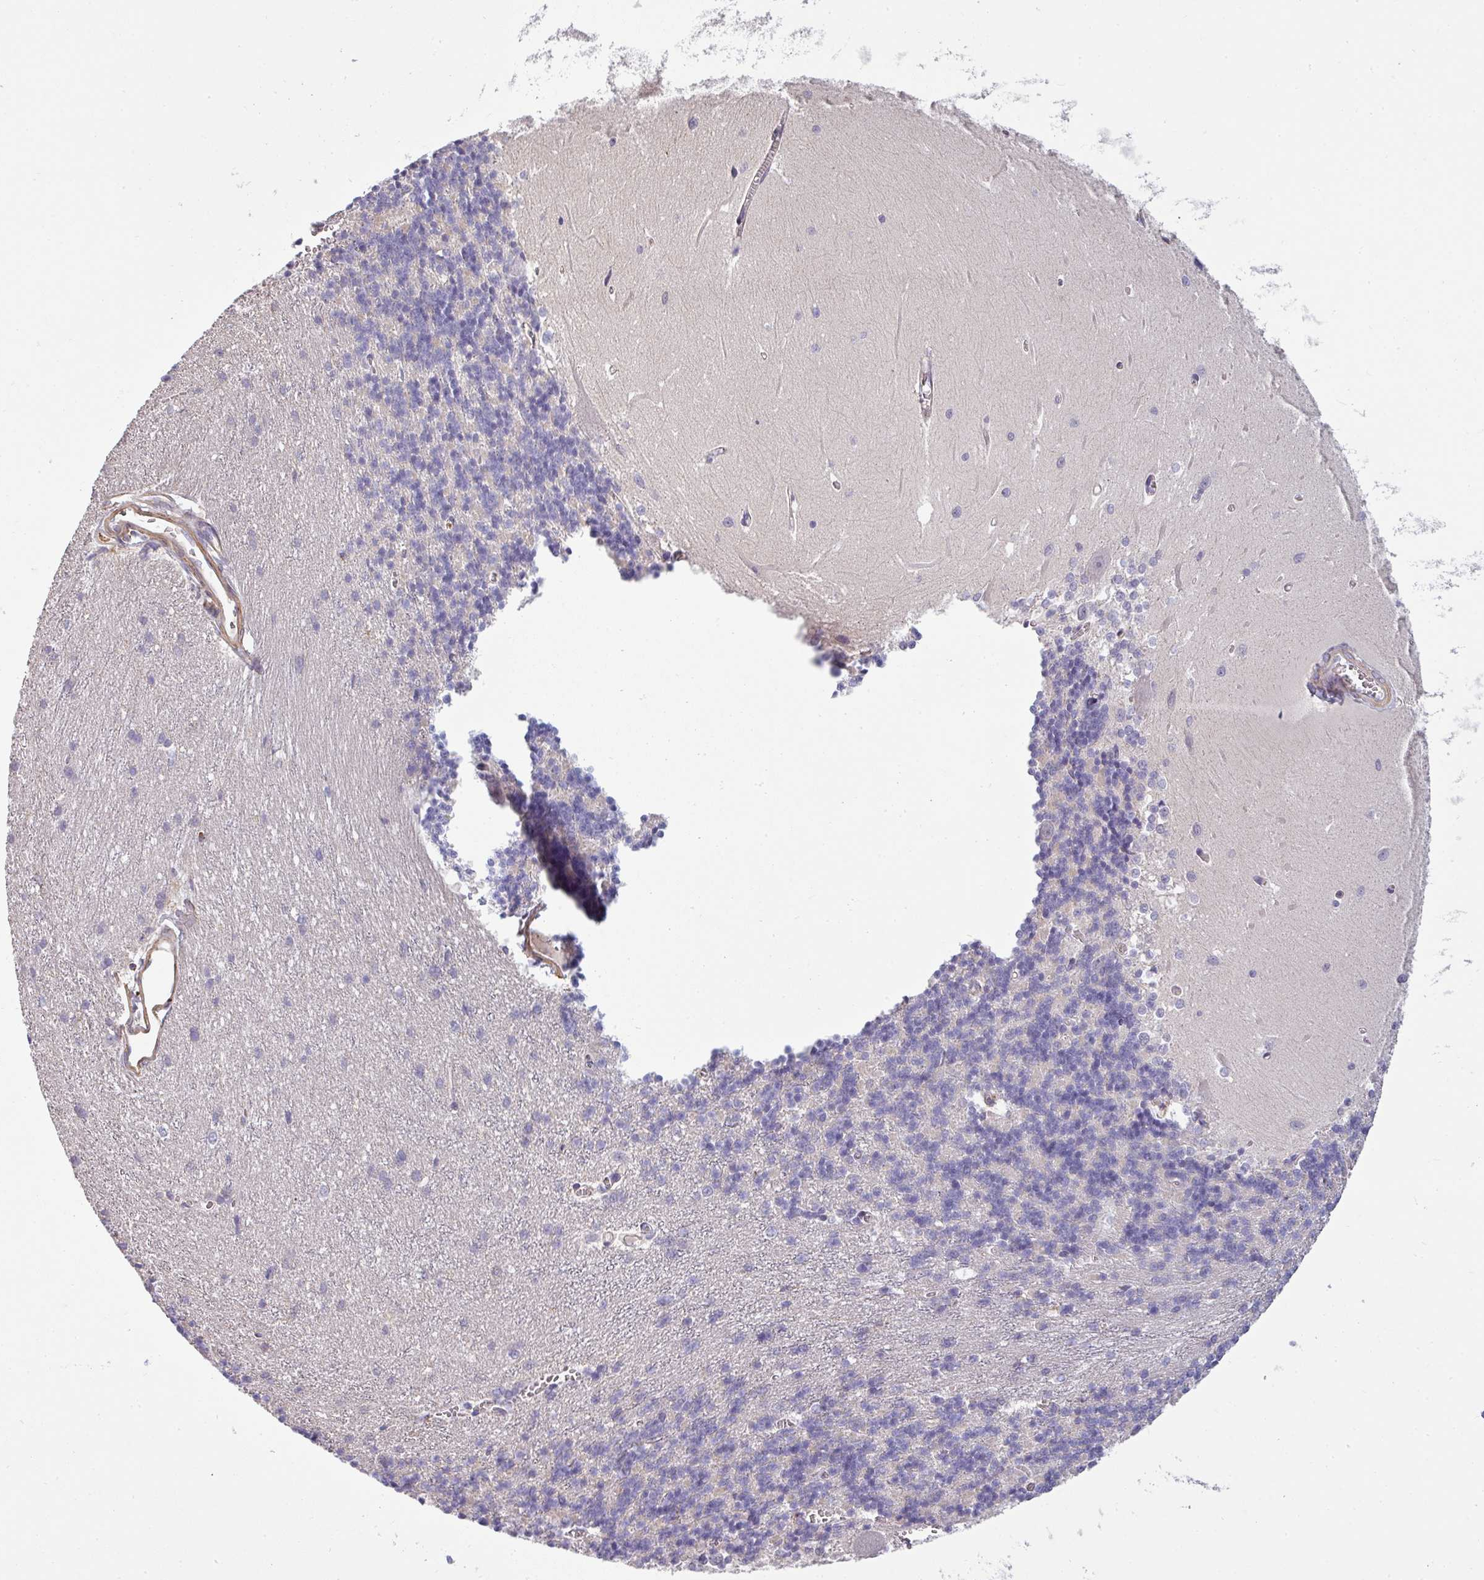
{"staining": {"intensity": "negative", "quantity": "none", "location": "none"}, "tissue": "cerebellum", "cell_type": "Cells in granular layer", "image_type": "normal", "snomed": [{"axis": "morphology", "description": "Normal tissue, NOS"}, {"axis": "topography", "description": "Cerebellum"}], "caption": "This image is of normal cerebellum stained with IHC to label a protein in brown with the nuclei are counter-stained blue. There is no expression in cells in granular layer. The staining was performed using DAB to visualize the protein expression in brown, while the nuclei were stained in blue with hematoxylin (Magnification: 20x).", "gene": "ZNF835", "patient": {"sex": "male", "age": 37}}